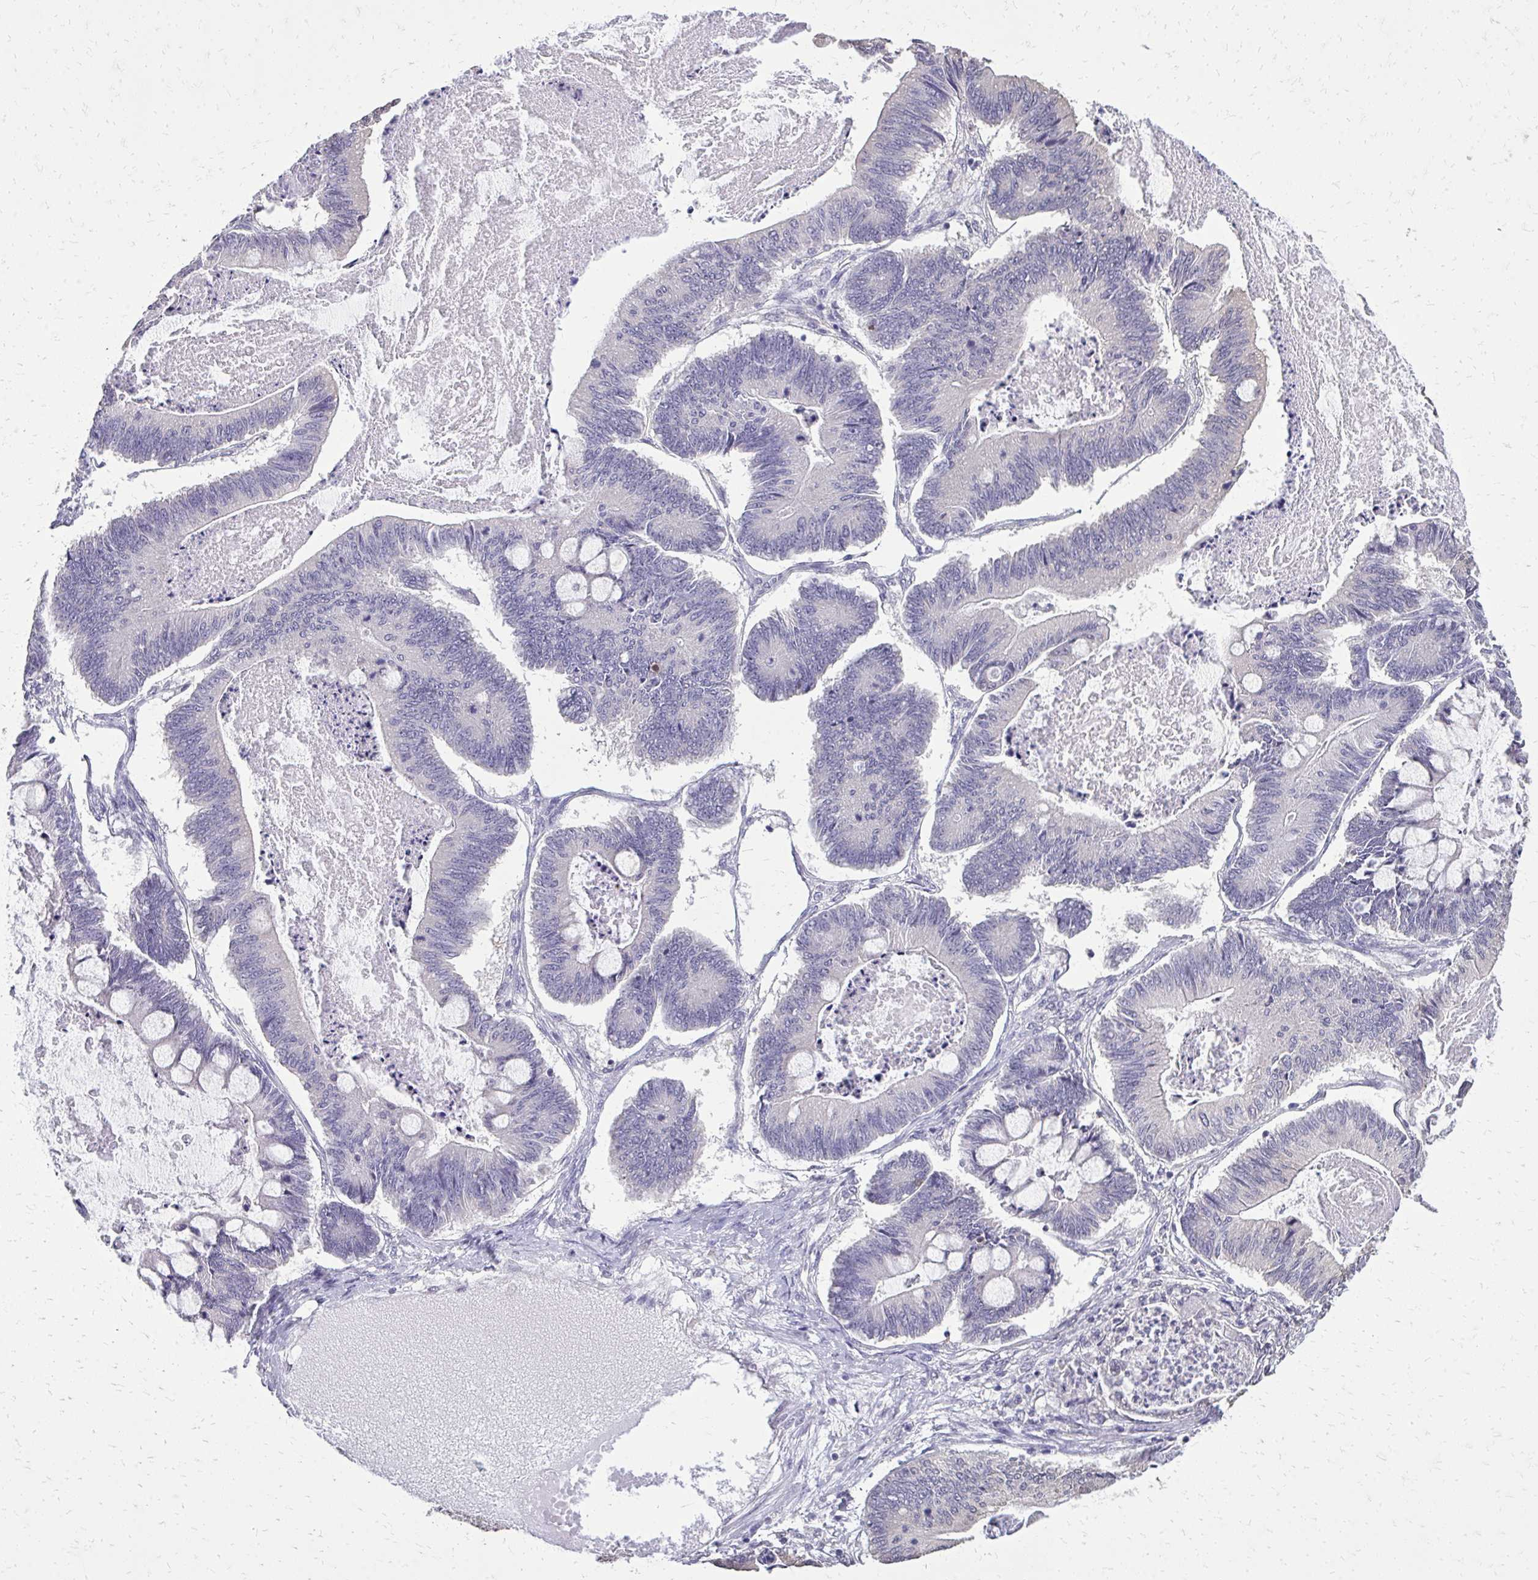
{"staining": {"intensity": "negative", "quantity": "none", "location": "none"}, "tissue": "ovarian cancer", "cell_type": "Tumor cells", "image_type": "cancer", "snomed": [{"axis": "morphology", "description": "Cystadenocarcinoma, mucinous, NOS"}, {"axis": "topography", "description": "Ovary"}], "caption": "Tumor cells show no significant staining in mucinous cystadenocarcinoma (ovarian).", "gene": "AKAP5", "patient": {"sex": "female", "age": 61}}